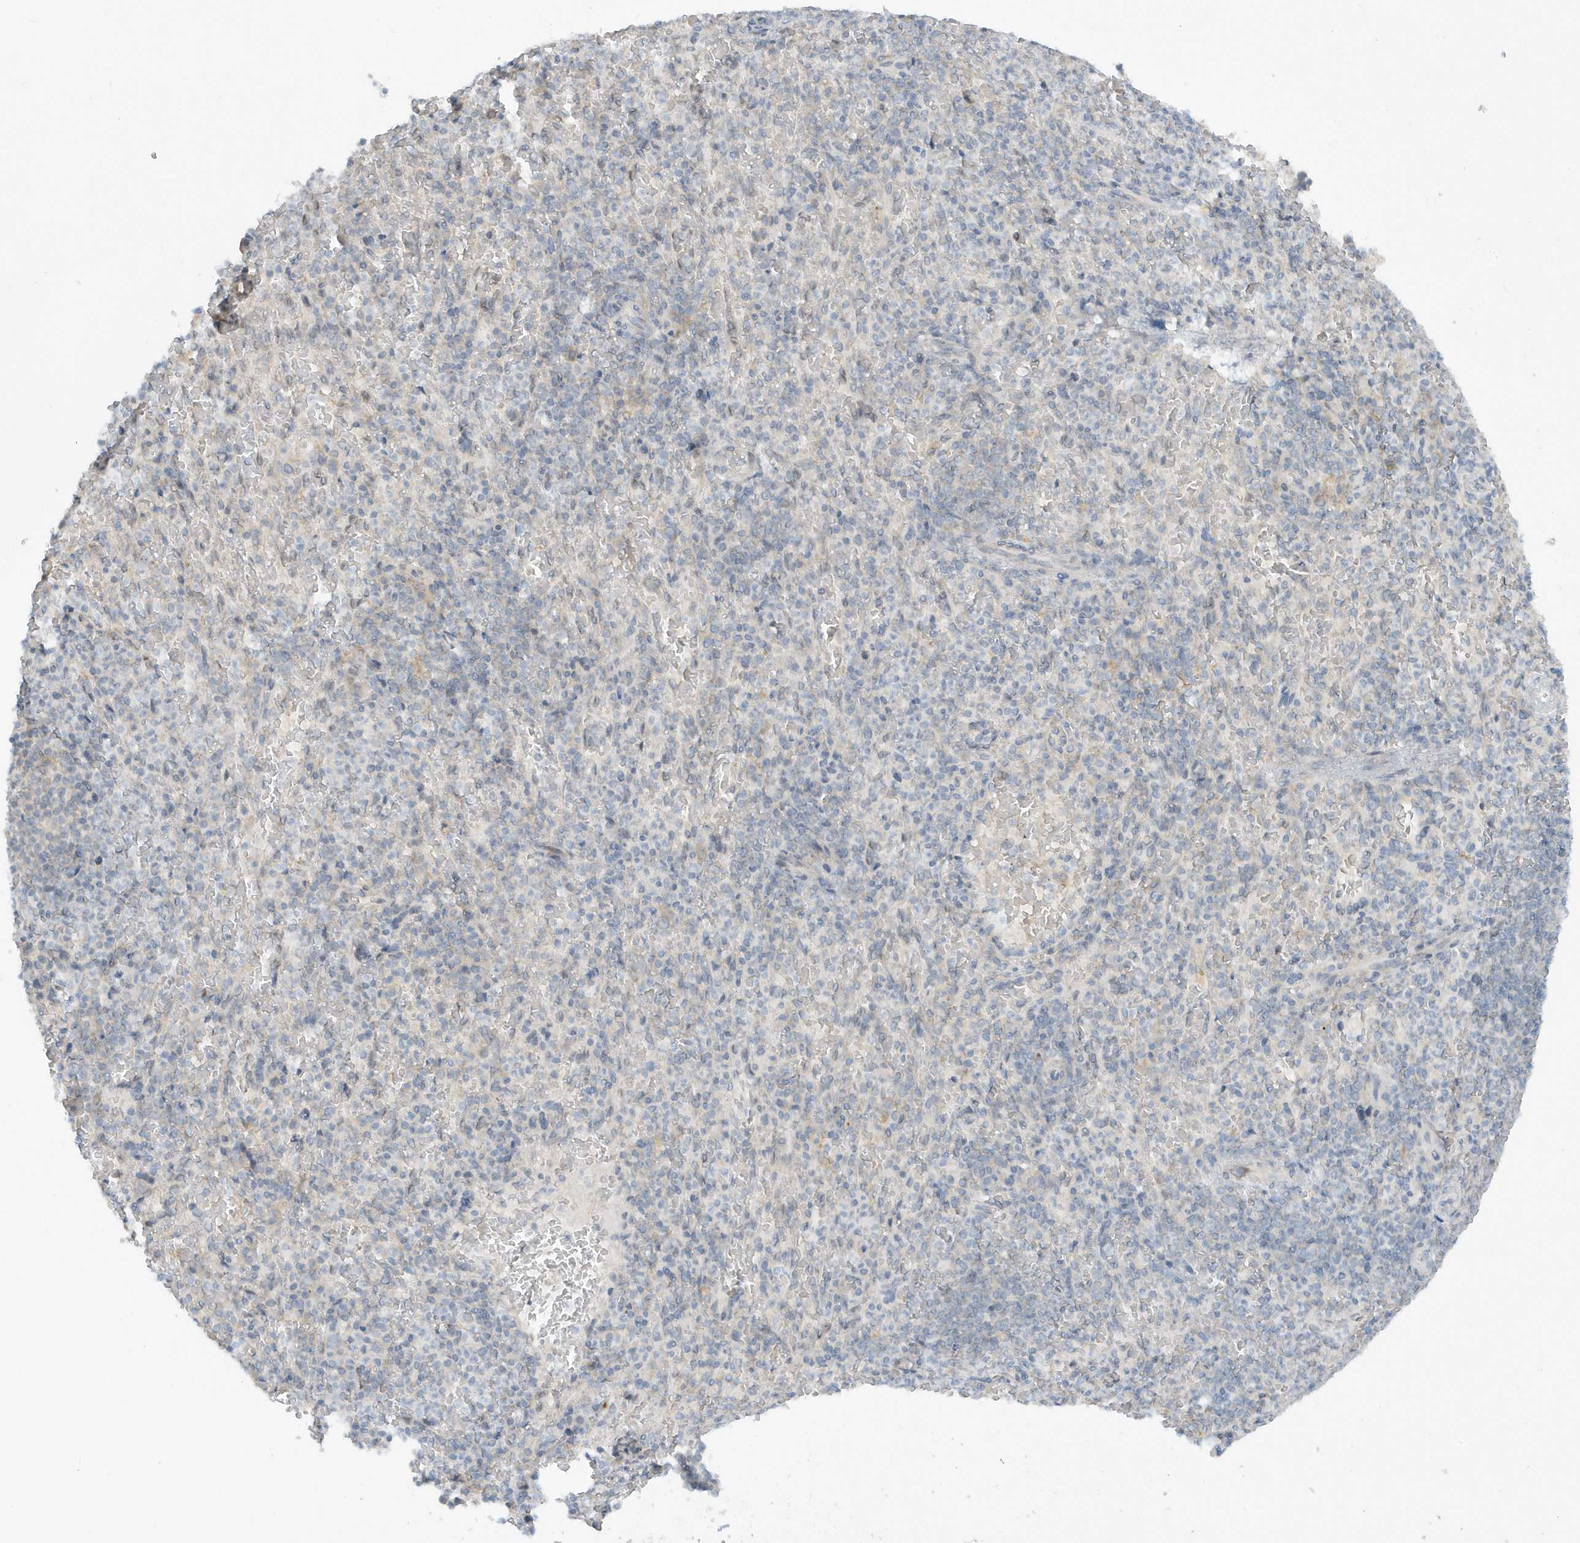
{"staining": {"intensity": "negative", "quantity": "none", "location": "none"}, "tissue": "spleen", "cell_type": "Cells in red pulp", "image_type": "normal", "snomed": [{"axis": "morphology", "description": "Normal tissue, NOS"}, {"axis": "topography", "description": "Spleen"}], "caption": "Immunohistochemical staining of benign human spleen shows no significant expression in cells in red pulp.", "gene": "SCN3A", "patient": {"sex": "female", "age": 74}}